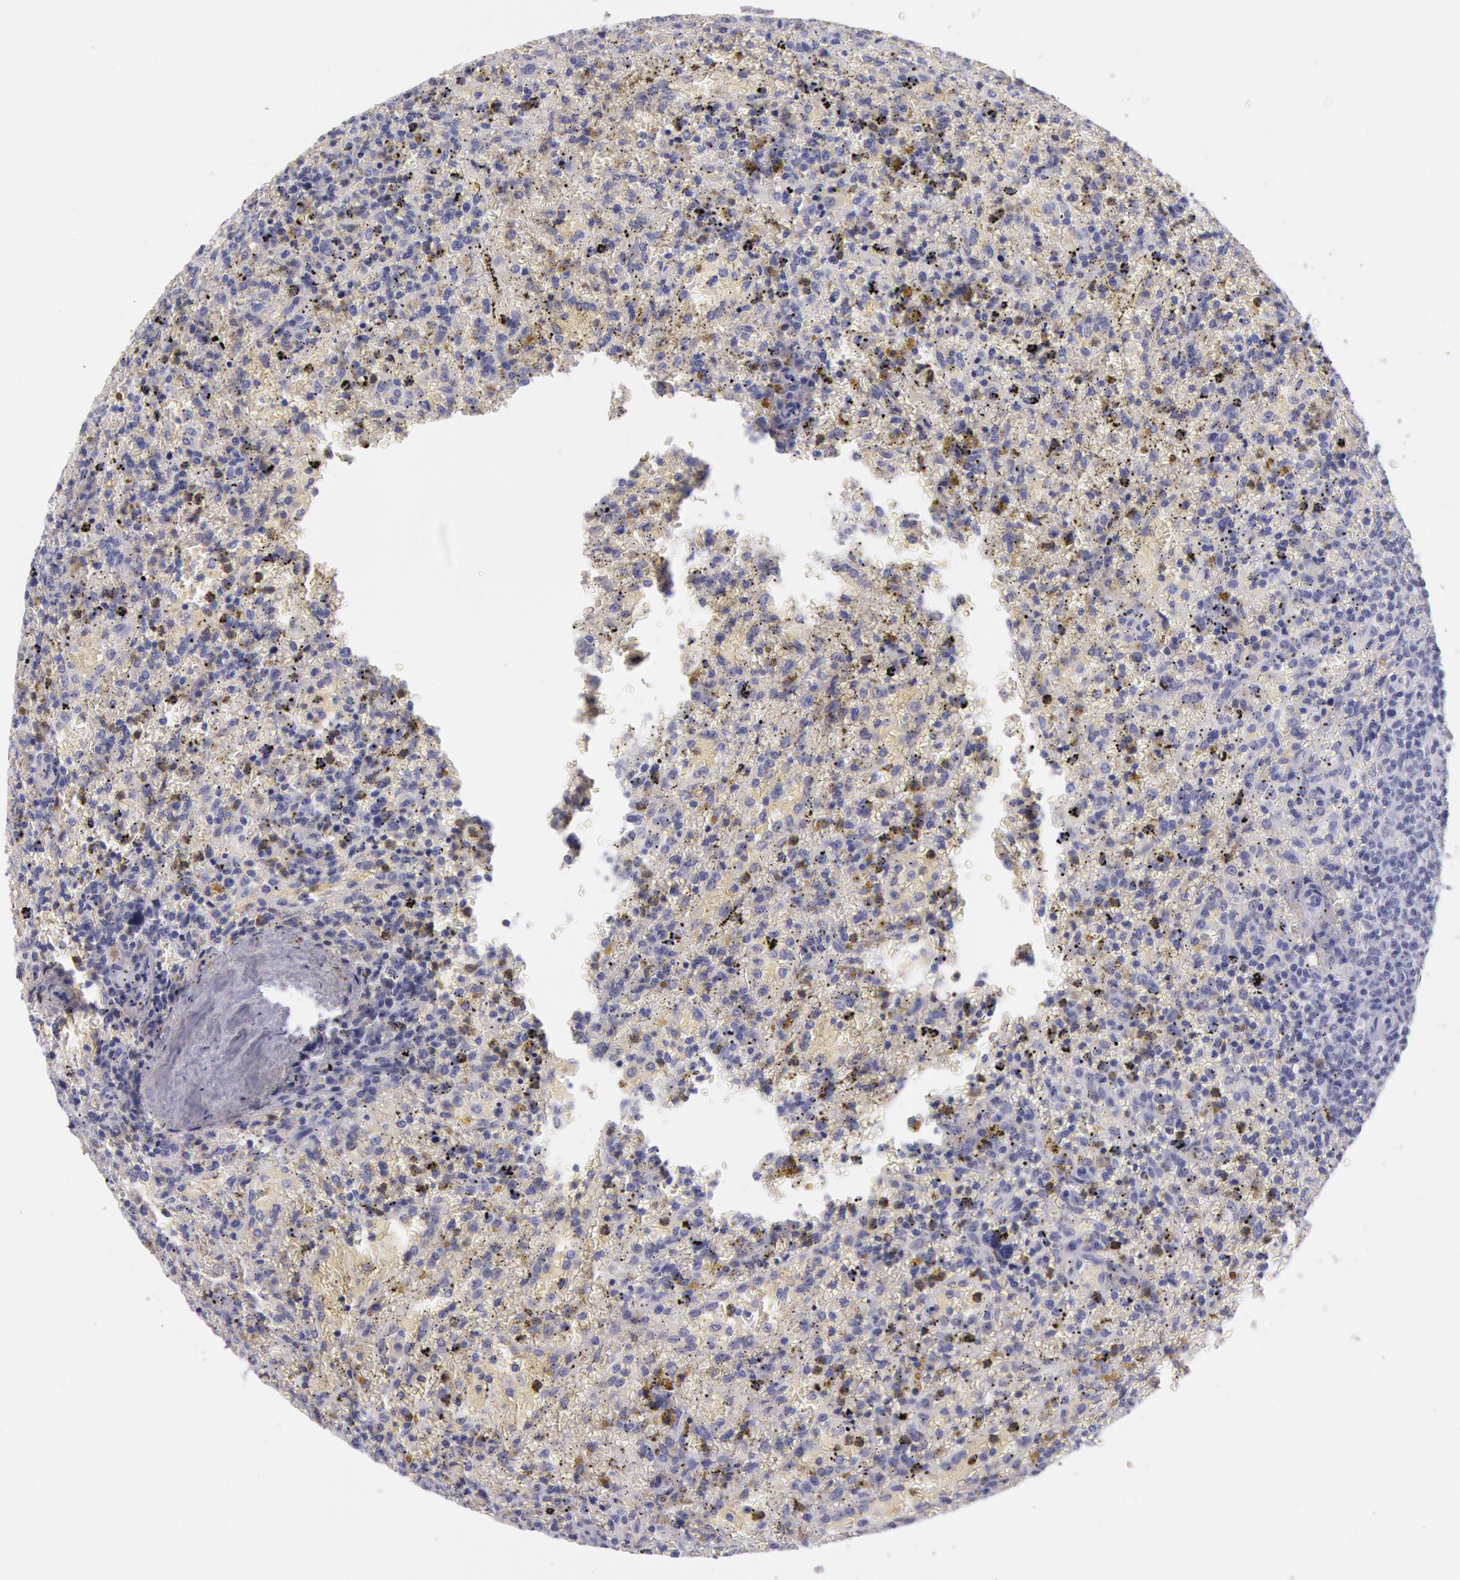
{"staining": {"intensity": "negative", "quantity": "none", "location": "none"}, "tissue": "lymphoma", "cell_type": "Tumor cells", "image_type": "cancer", "snomed": [{"axis": "morphology", "description": "Malignant lymphoma, non-Hodgkin's type, High grade"}, {"axis": "topography", "description": "Spleen"}, {"axis": "topography", "description": "Lymph node"}], "caption": "Tumor cells show no significant positivity in lymphoma. The staining is performed using DAB brown chromogen with nuclei counter-stained in using hematoxylin.", "gene": "EGFR", "patient": {"sex": "female", "age": 70}}